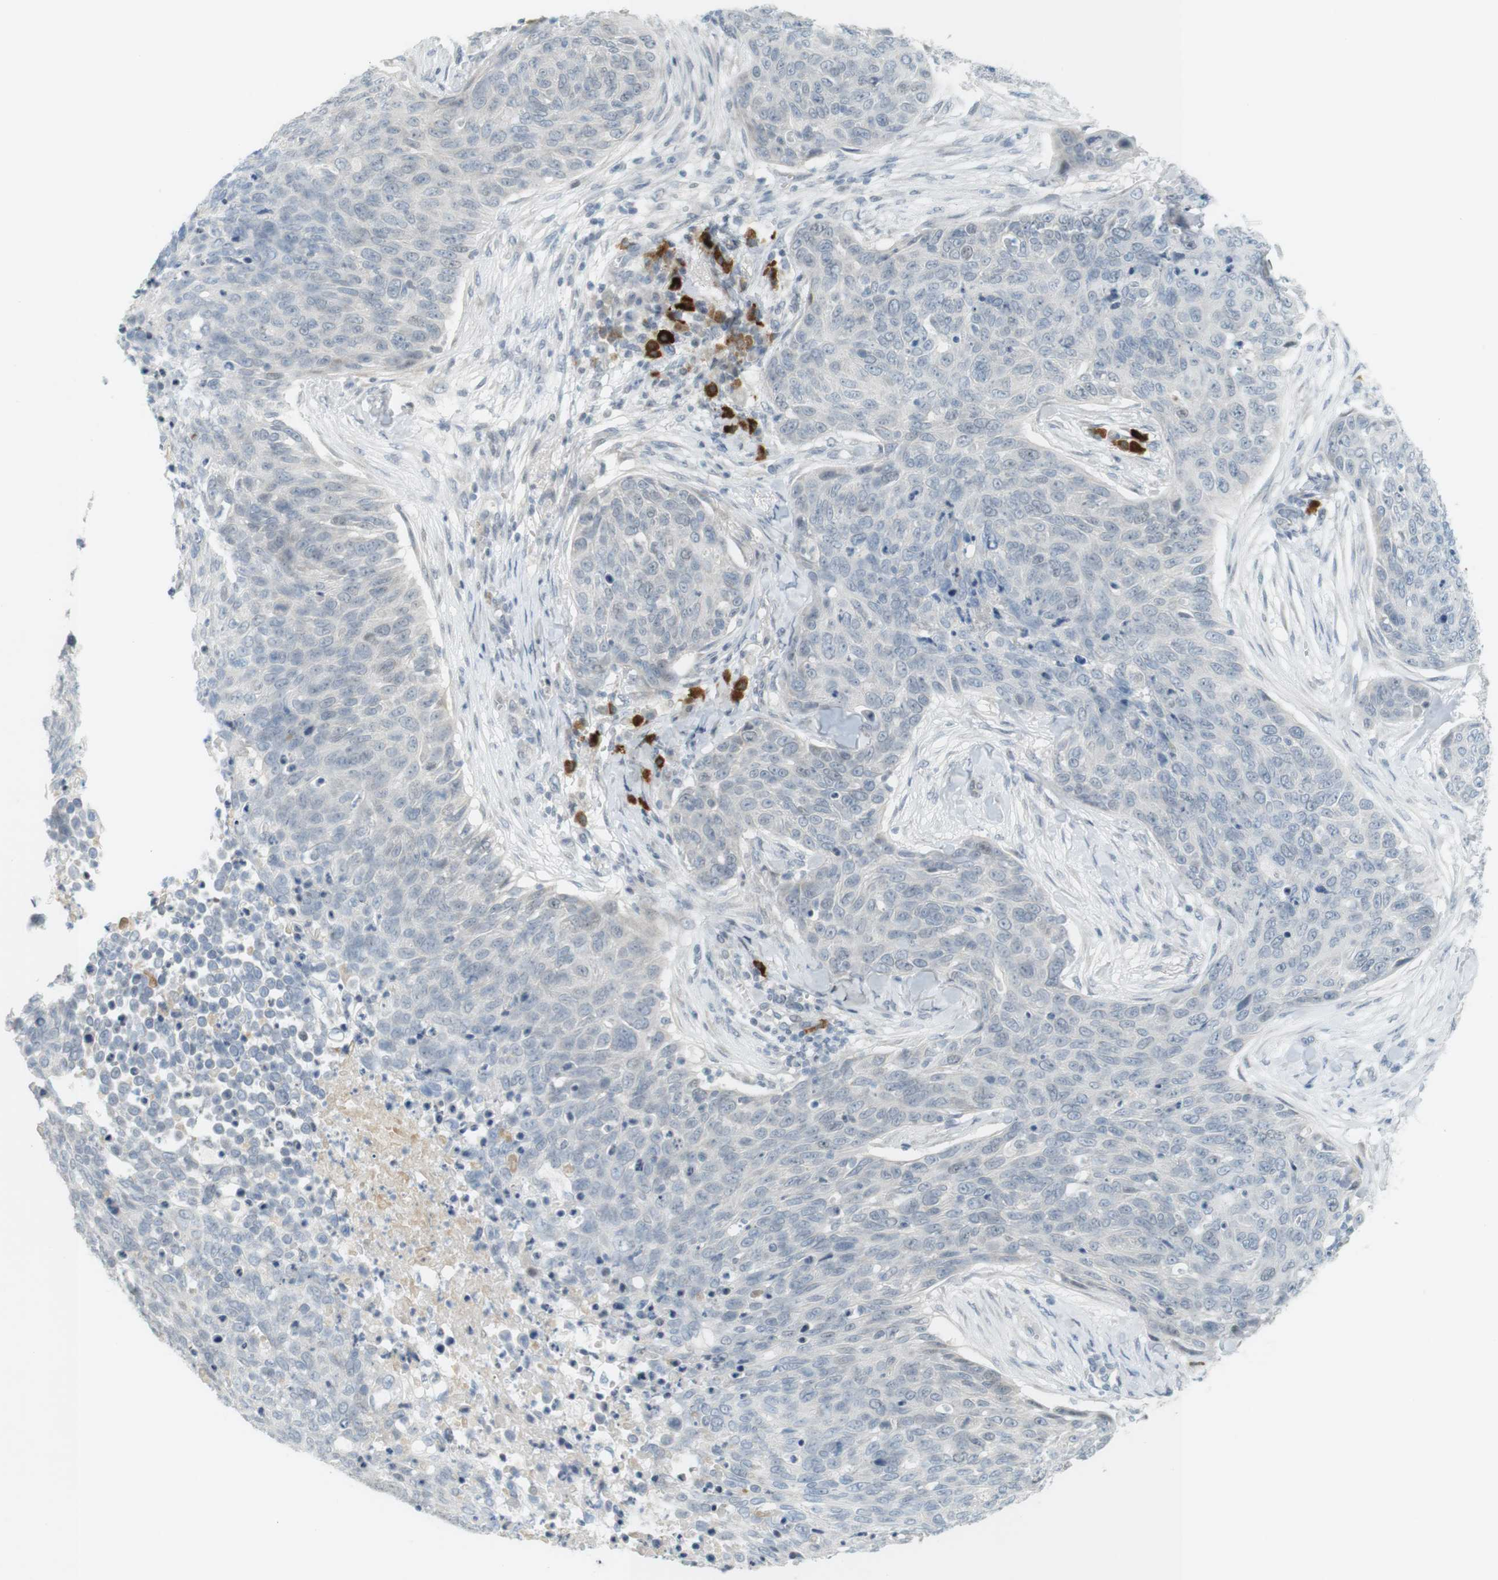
{"staining": {"intensity": "negative", "quantity": "none", "location": "none"}, "tissue": "skin cancer", "cell_type": "Tumor cells", "image_type": "cancer", "snomed": [{"axis": "morphology", "description": "Squamous cell carcinoma in situ, NOS"}, {"axis": "morphology", "description": "Squamous cell carcinoma, NOS"}, {"axis": "topography", "description": "Skin"}], "caption": "This is an immunohistochemistry photomicrograph of squamous cell carcinoma (skin). There is no positivity in tumor cells.", "gene": "DMC1", "patient": {"sex": "male", "age": 93}}